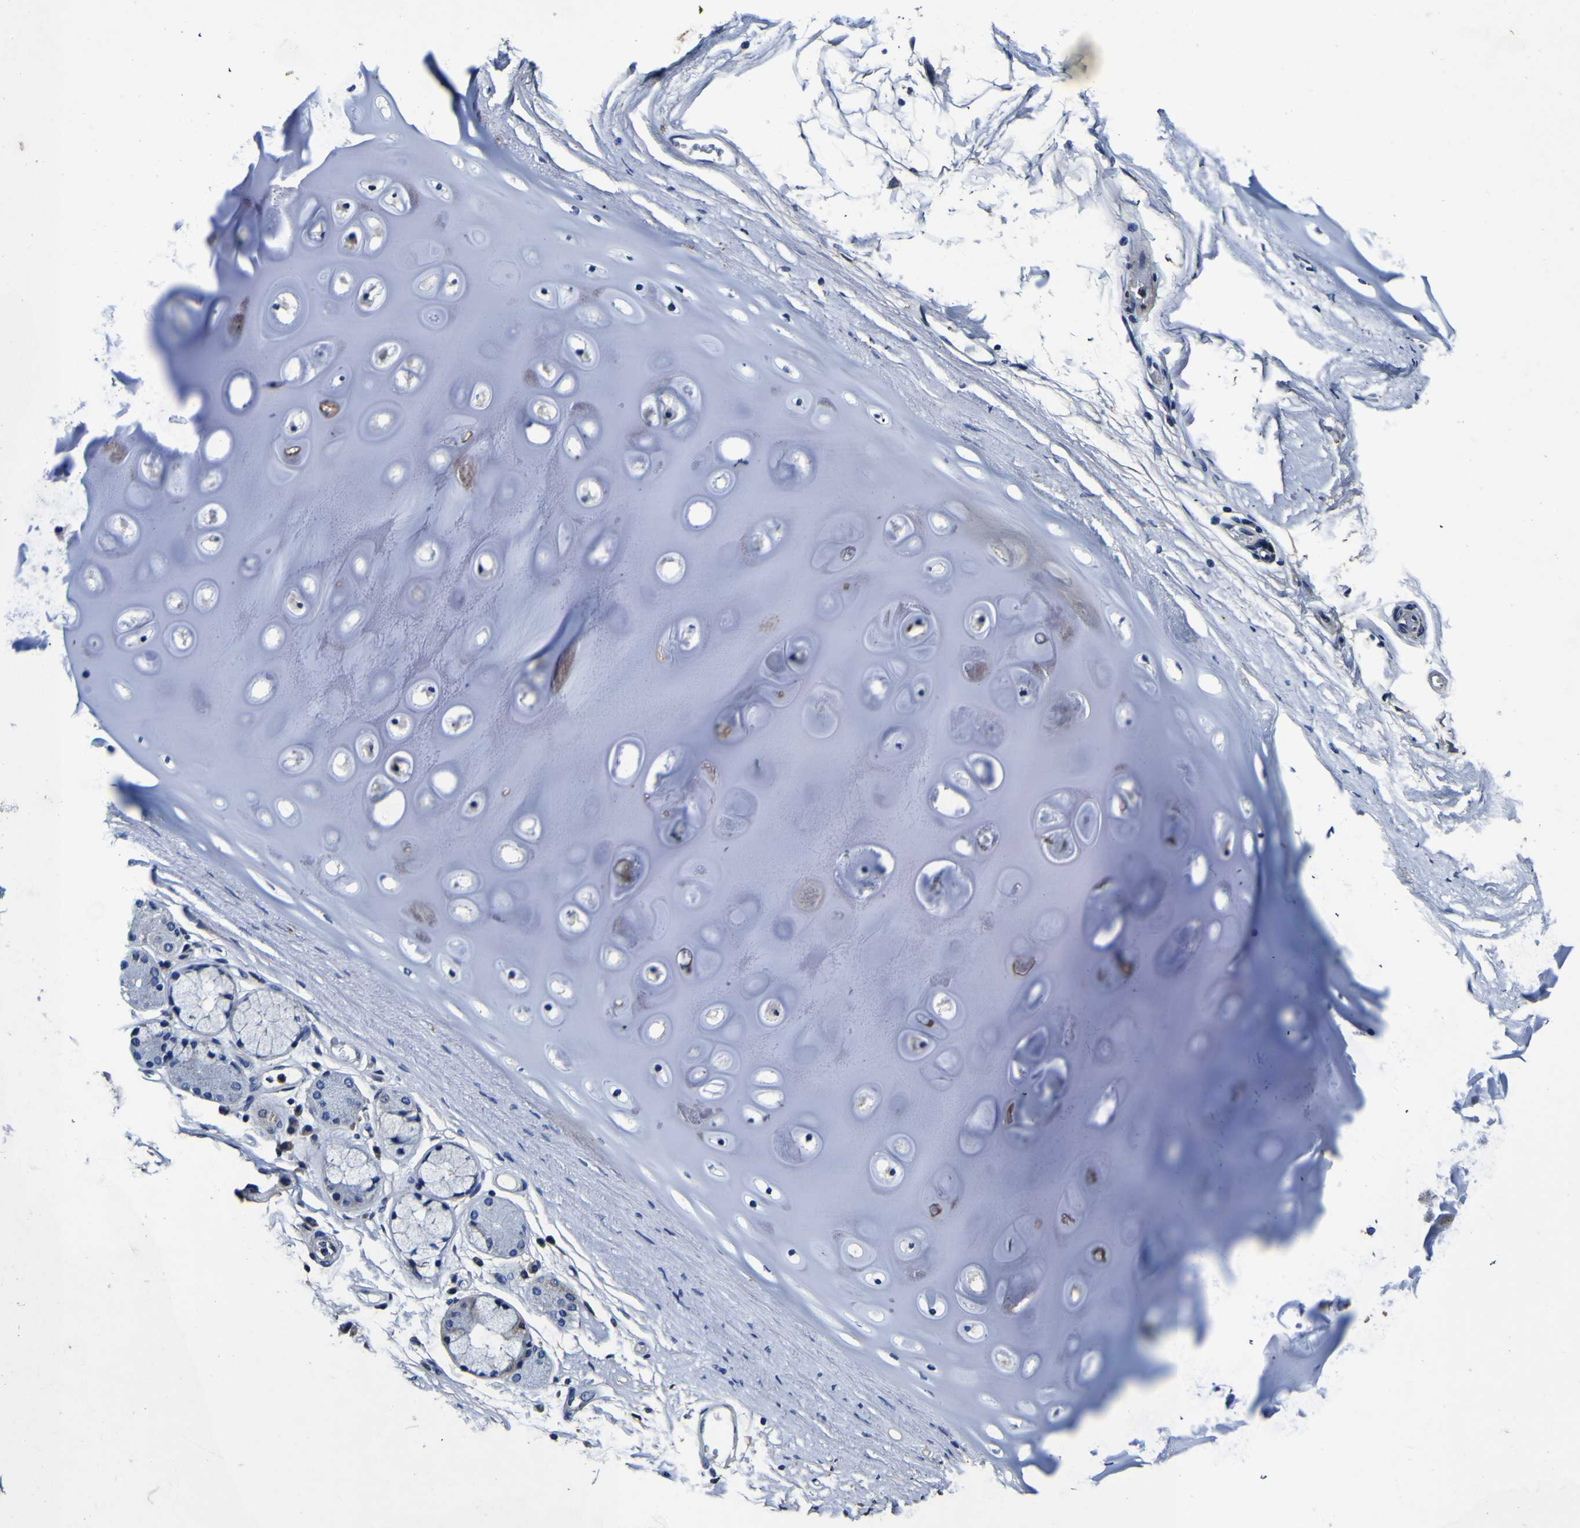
{"staining": {"intensity": "weak", "quantity": ">75%", "location": "cytoplasmic/membranous"}, "tissue": "adipose tissue", "cell_type": "Adipocytes", "image_type": "normal", "snomed": [{"axis": "morphology", "description": "Normal tissue, NOS"}, {"axis": "topography", "description": "Bronchus"}], "caption": "High-magnification brightfield microscopy of normal adipose tissue stained with DAB (brown) and counterstained with hematoxylin (blue). adipocytes exhibit weak cytoplasmic/membranous positivity is appreciated in about>75% of cells. (IHC, brightfield microscopy, high magnification).", "gene": "PANK4", "patient": {"sex": "female", "age": 73}}